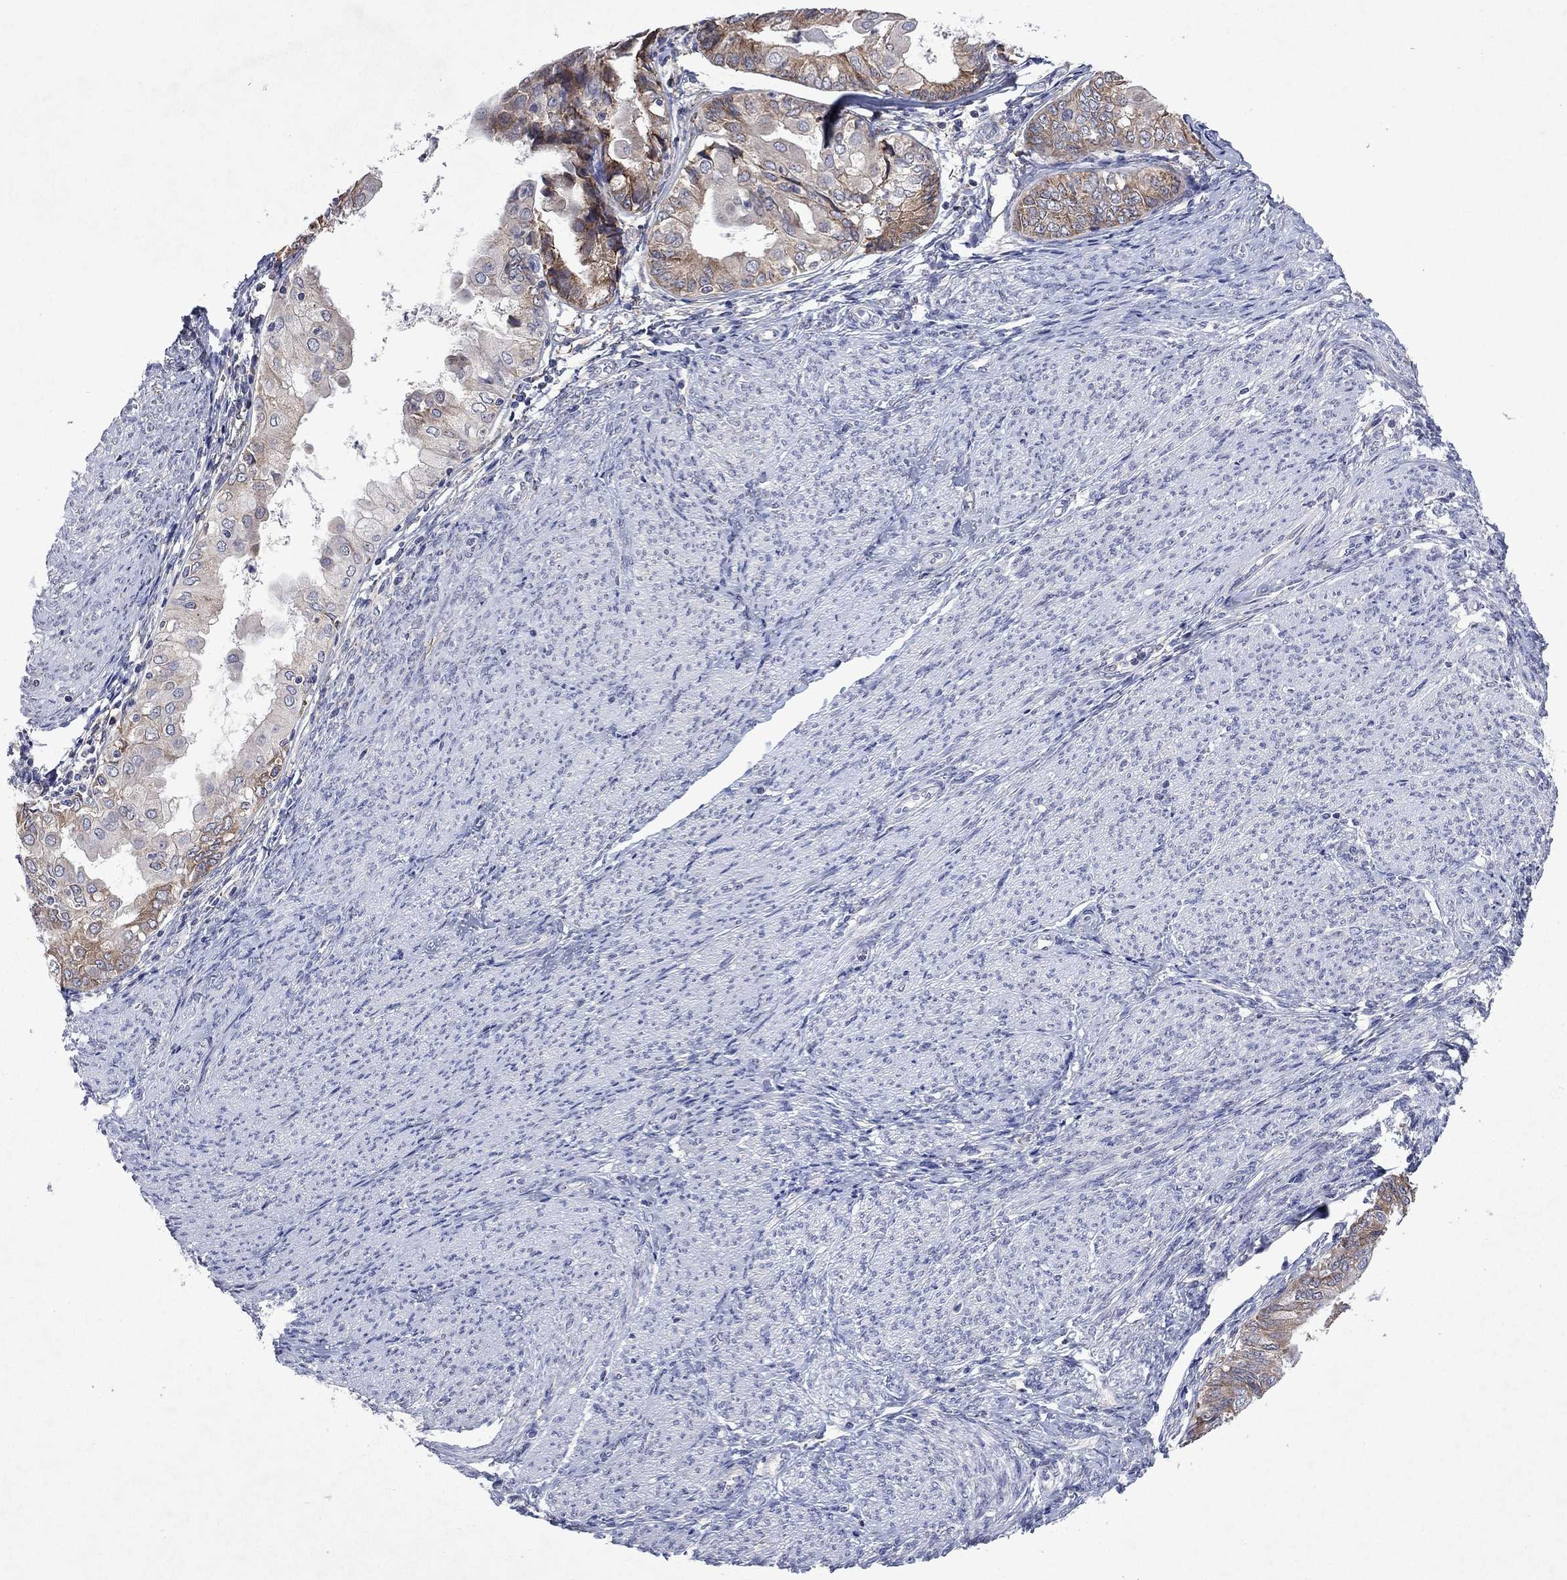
{"staining": {"intensity": "moderate", "quantity": "25%-75%", "location": "cytoplasmic/membranous"}, "tissue": "endometrial cancer", "cell_type": "Tumor cells", "image_type": "cancer", "snomed": [{"axis": "morphology", "description": "Adenocarcinoma, NOS"}, {"axis": "topography", "description": "Endometrium"}], "caption": "Protein staining of adenocarcinoma (endometrial) tissue reveals moderate cytoplasmic/membranous staining in about 25%-75% of tumor cells.", "gene": "TMEM97", "patient": {"sex": "female", "age": 68}}